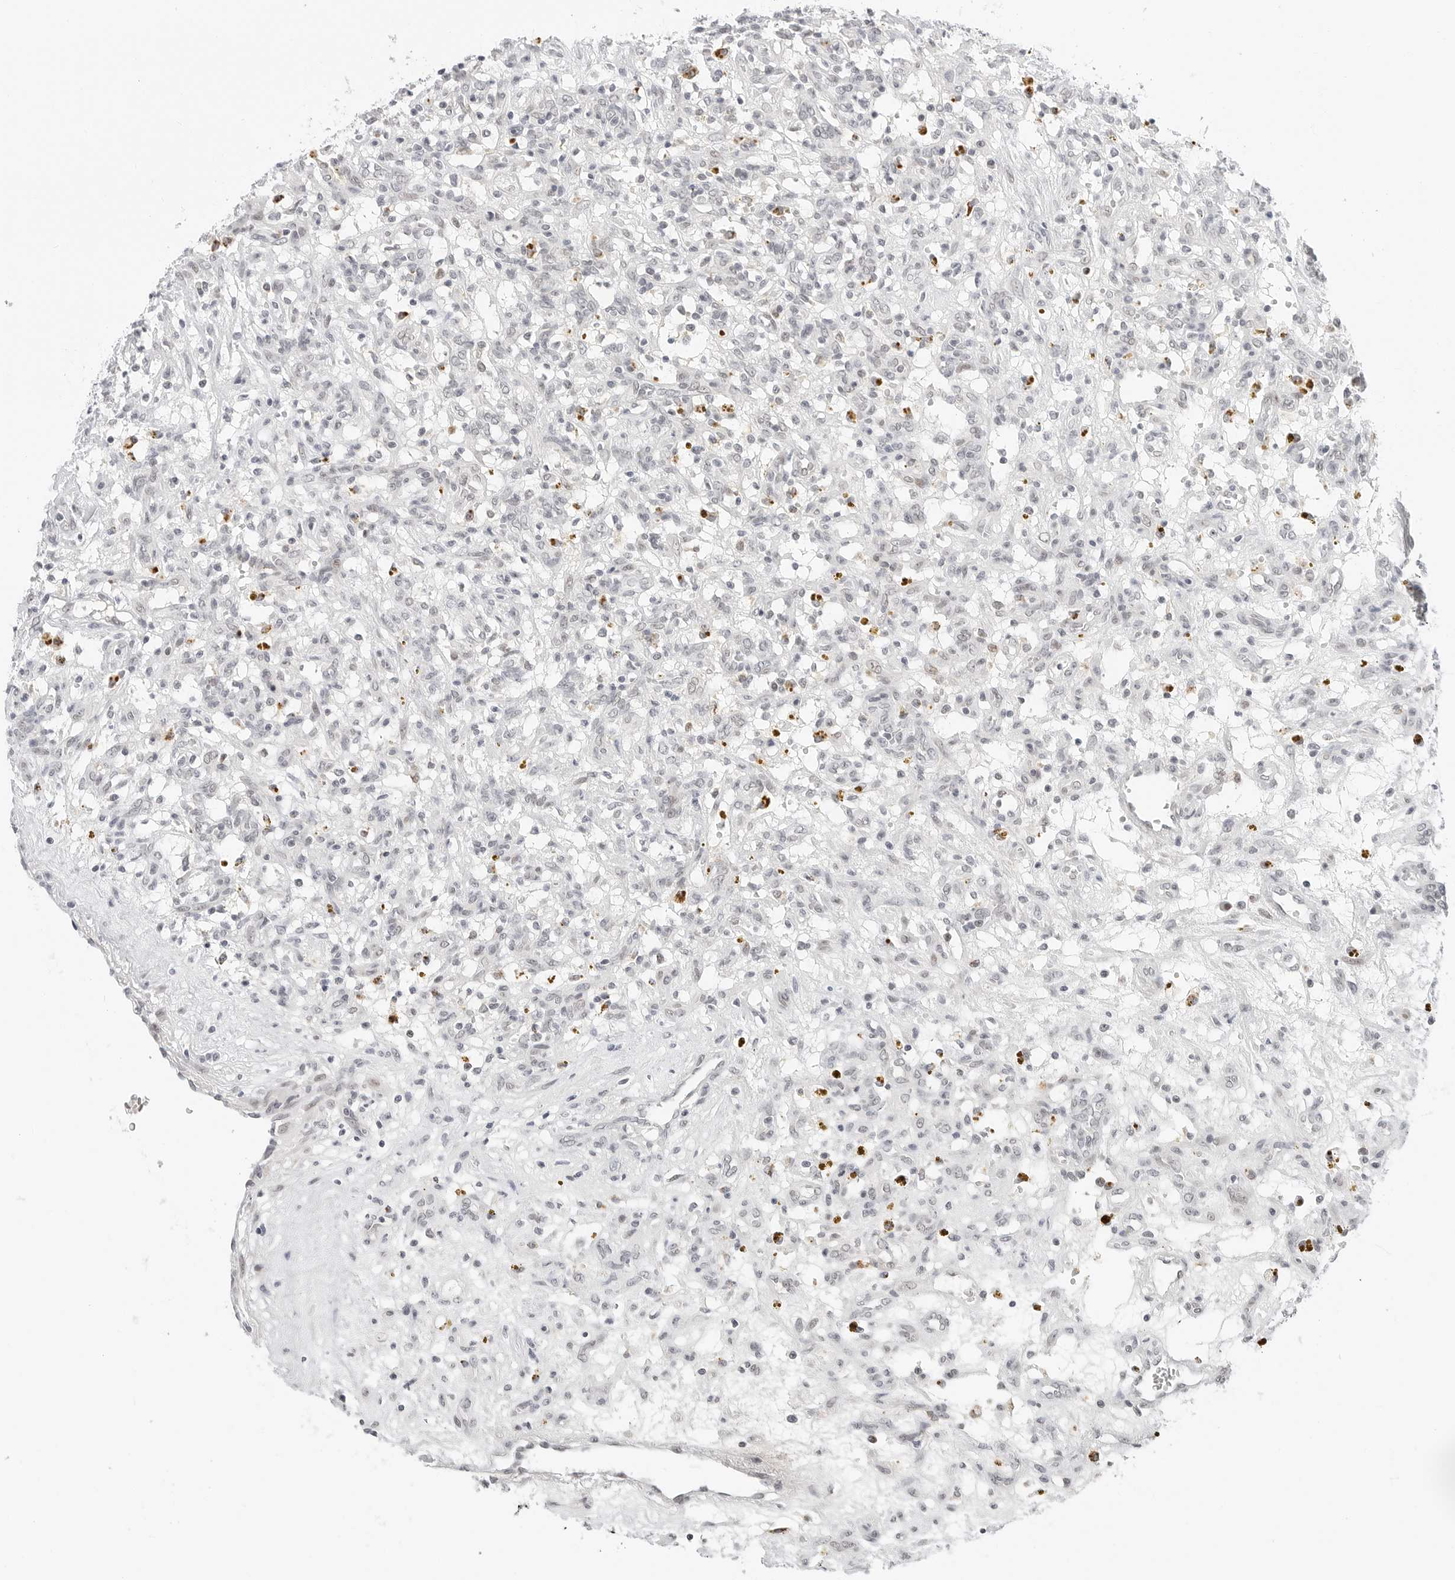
{"staining": {"intensity": "negative", "quantity": "none", "location": "none"}, "tissue": "renal cancer", "cell_type": "Tumor cells", "image_type": "cancer", "snomed": [{"axis": "morphology", "description": "Adenocarcinoma, NOS"}, {"axis": "topography", "description": "Kidney"}], "caption": "Immunohistochemical staining of adenocarcinoma (renal) shows no significant staining in tumor cells.", "gene": "TSEN2", "patient": {"sex": "female", "age": 57}}